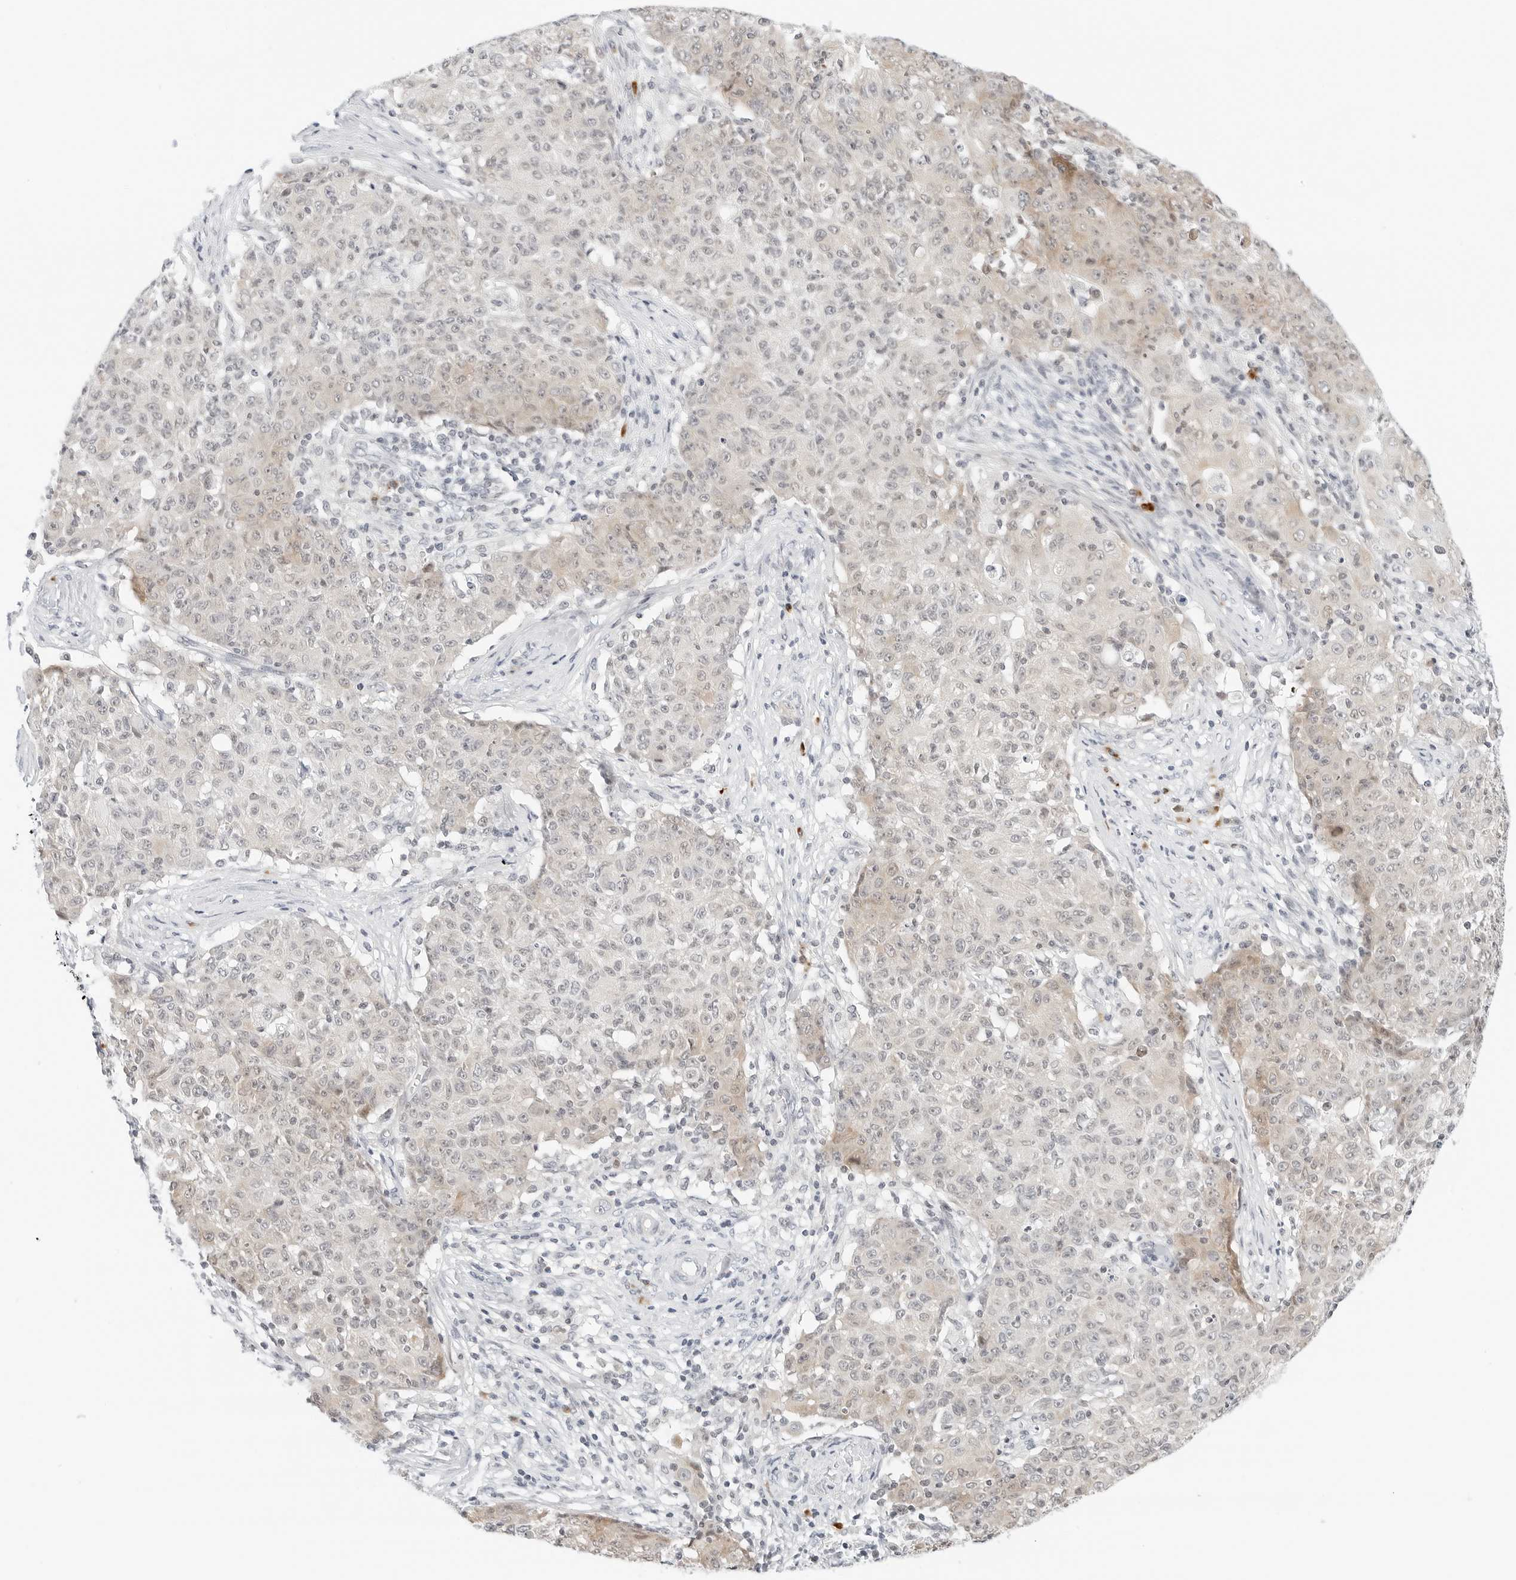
{"staining": {"intensity": "weak", "quantity": "<25%", "location": "cytoplasmic/membranous"}, "tissue": "ovarian cancer", "cell_type": "Tumor cells", "image_type": "cancer", "snomed": [{"axis": "morphology", "description": "Carcinoma, endometroid"}, {"axis": "topography", "description": "Ovary"}], "caption": "A high-resolution micrograph shows immunohistochemistry (IHC) staining of ovarian cancer, which reveals no significant staining in tumor cells. The staining is performed using DAB brown chromogen with nuclei counter-stained in using hematoxylin.", "gene": "PARP10", "patient": {"sex": "female", "age": 42}}